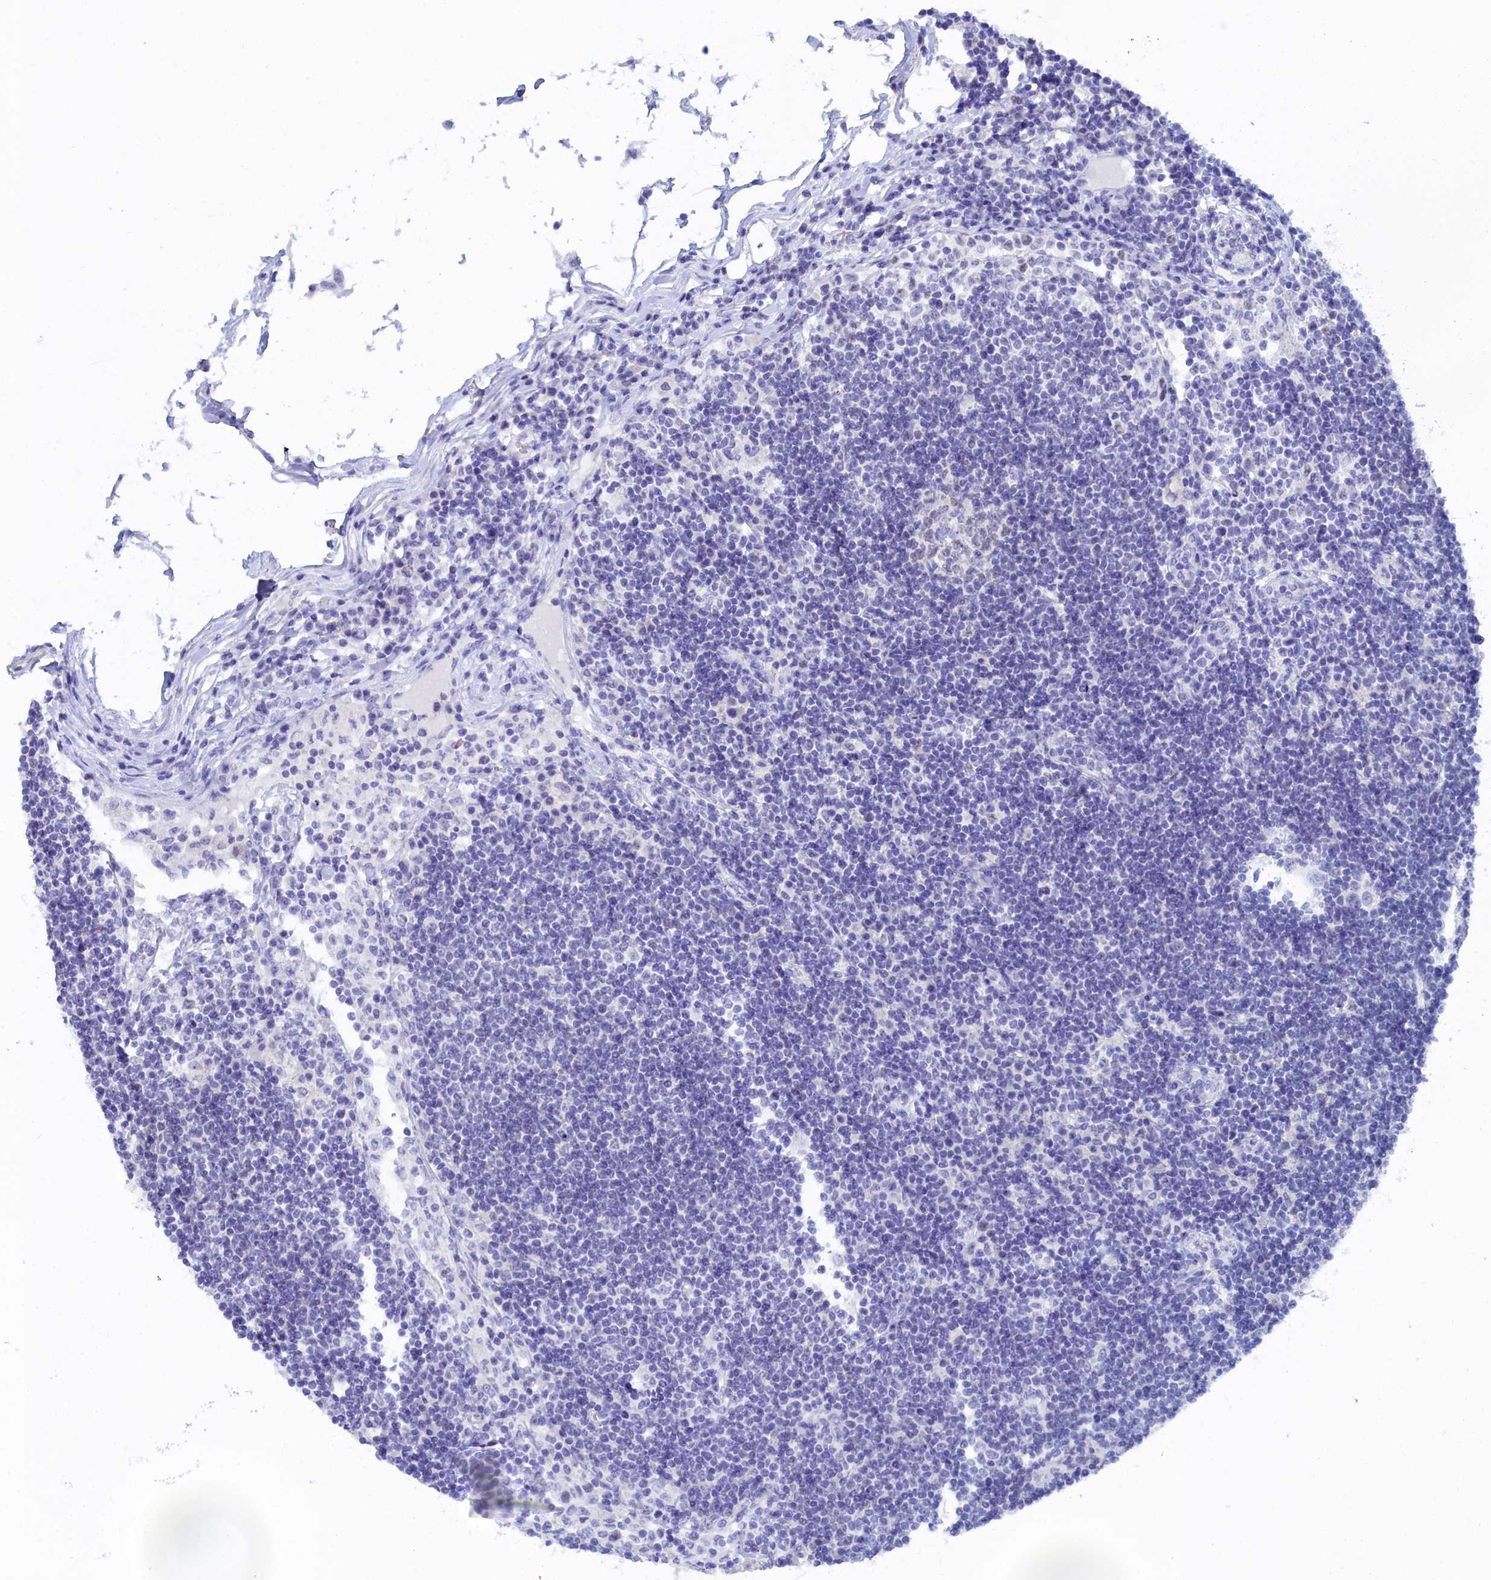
{"staining": {"intensity": "negative", "quantity": "none", "location": "none"}, "tissue": "lymph node", "cell_type": "Germinal center cells", "image_type": "normal", "snomed": [{"axis": "morphology", "description": "Normal tissue, NOS"}, {"axis": "topography", "description": "Lymph node"}], "caption": "Lymph node was stained to show a protein in brown. There is no significant positivity in germinal center cells.", "gene": "TRIM10", "patient": {"sex": "female", "age": 53}}